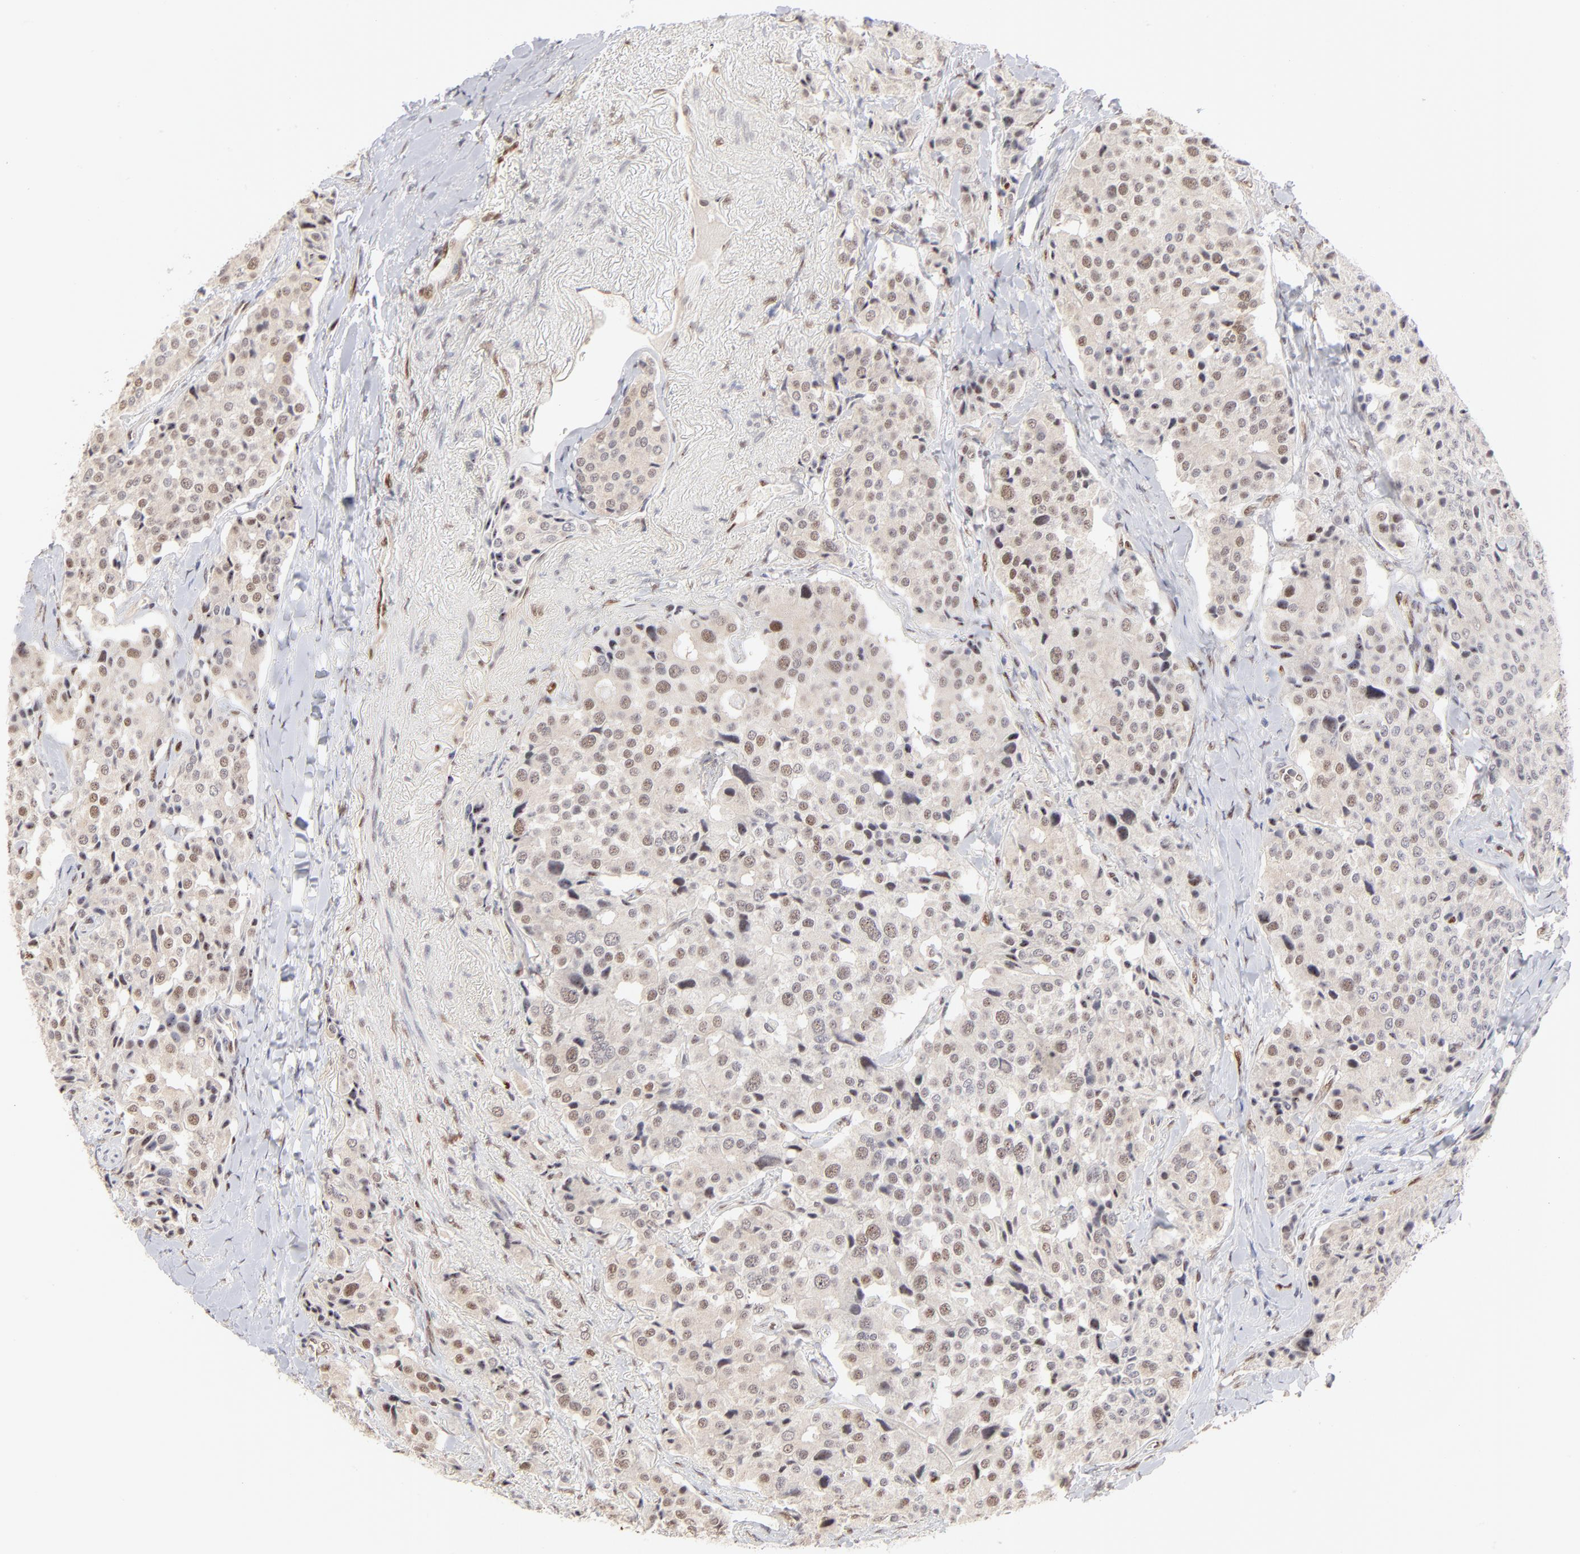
{"staining": {"intensity": "moderate", "quantity": ">75%", "location": "nuclear"}, "tissue": "carcinoid", "cell_type": "Tumor cells", "image_type": "cancer", "snomed": [{"axis": "morphology", "description": "Carcinoid, malignant, NOS"}, {"axis": "topography", "description": "Colon"}], "caption": "Protein staining shows moderate nuclear positivity in about >75% of tumor cells in carcinoid.", "gene": "STAT3", "patient": {"sex": "female", "age": 61}}